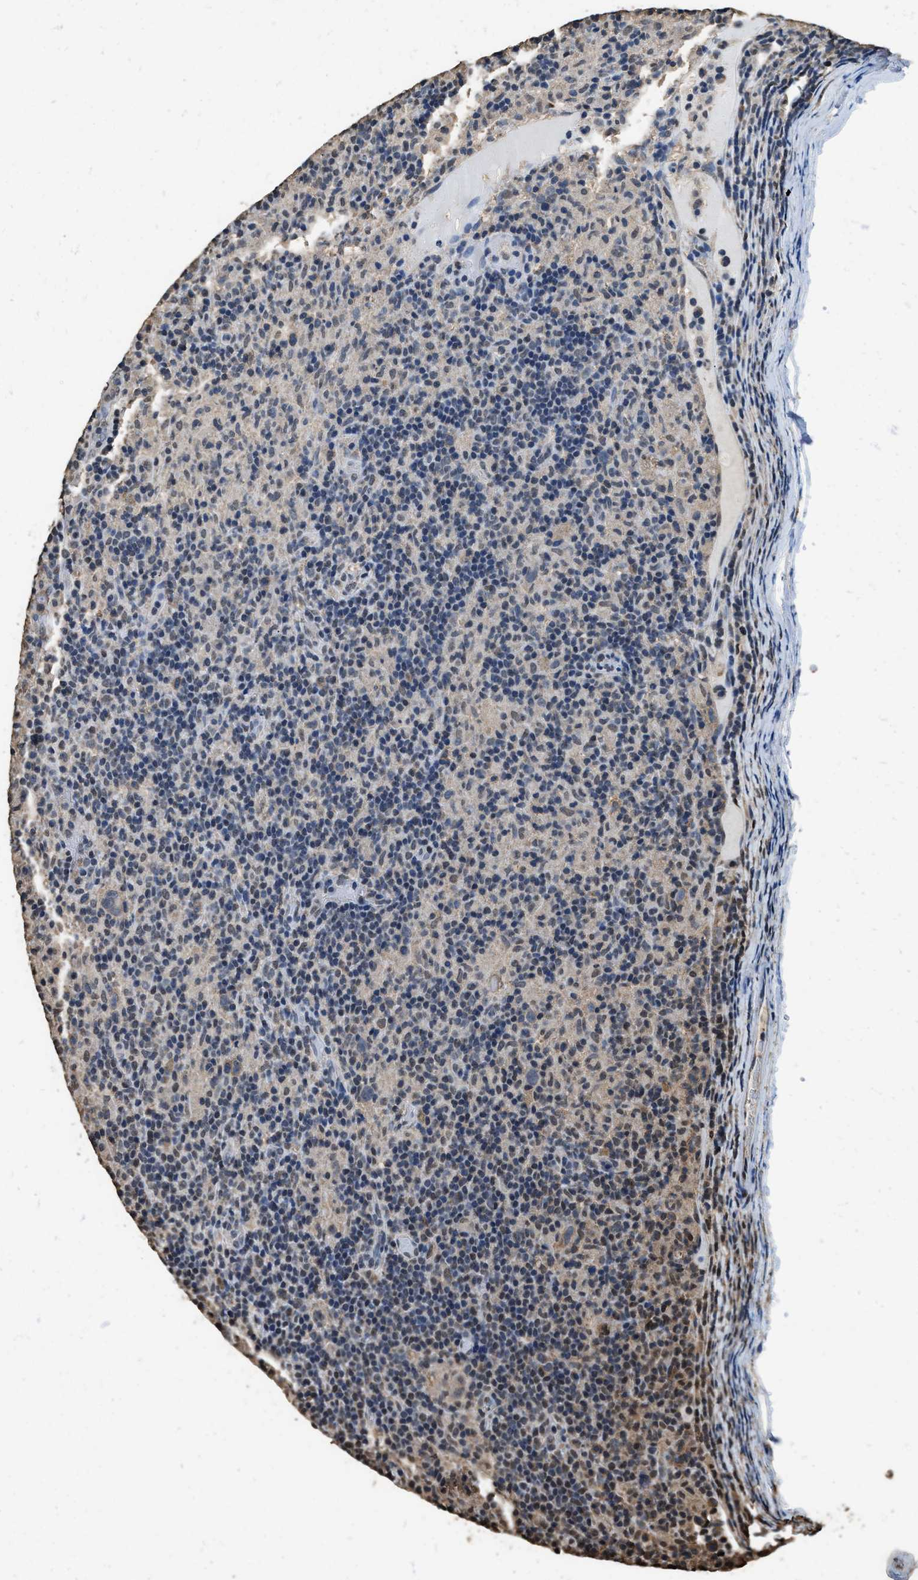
{"staining": {"intensity": "weak", "quantity": "25%-75%", "location": "cytoplasmic/membranous"}, "tissue": "lymphoma", "cell_type": "Tumor cells", "image_type": "cancer", "snomed": [{"axis": "morphology", "description": "Hodgkin's disease, NOS"}, {"axis": "topography", "description": "Lymph node"}], "caption": "Approximately 25%-75% of tumor cells in lymphoma exhibit weak cytoplasmic/membranous protein staining as visualized by brown immunohistochemical staining.", "gene": "GAPDH", "patient": {"sex": "male", "age": 70}}